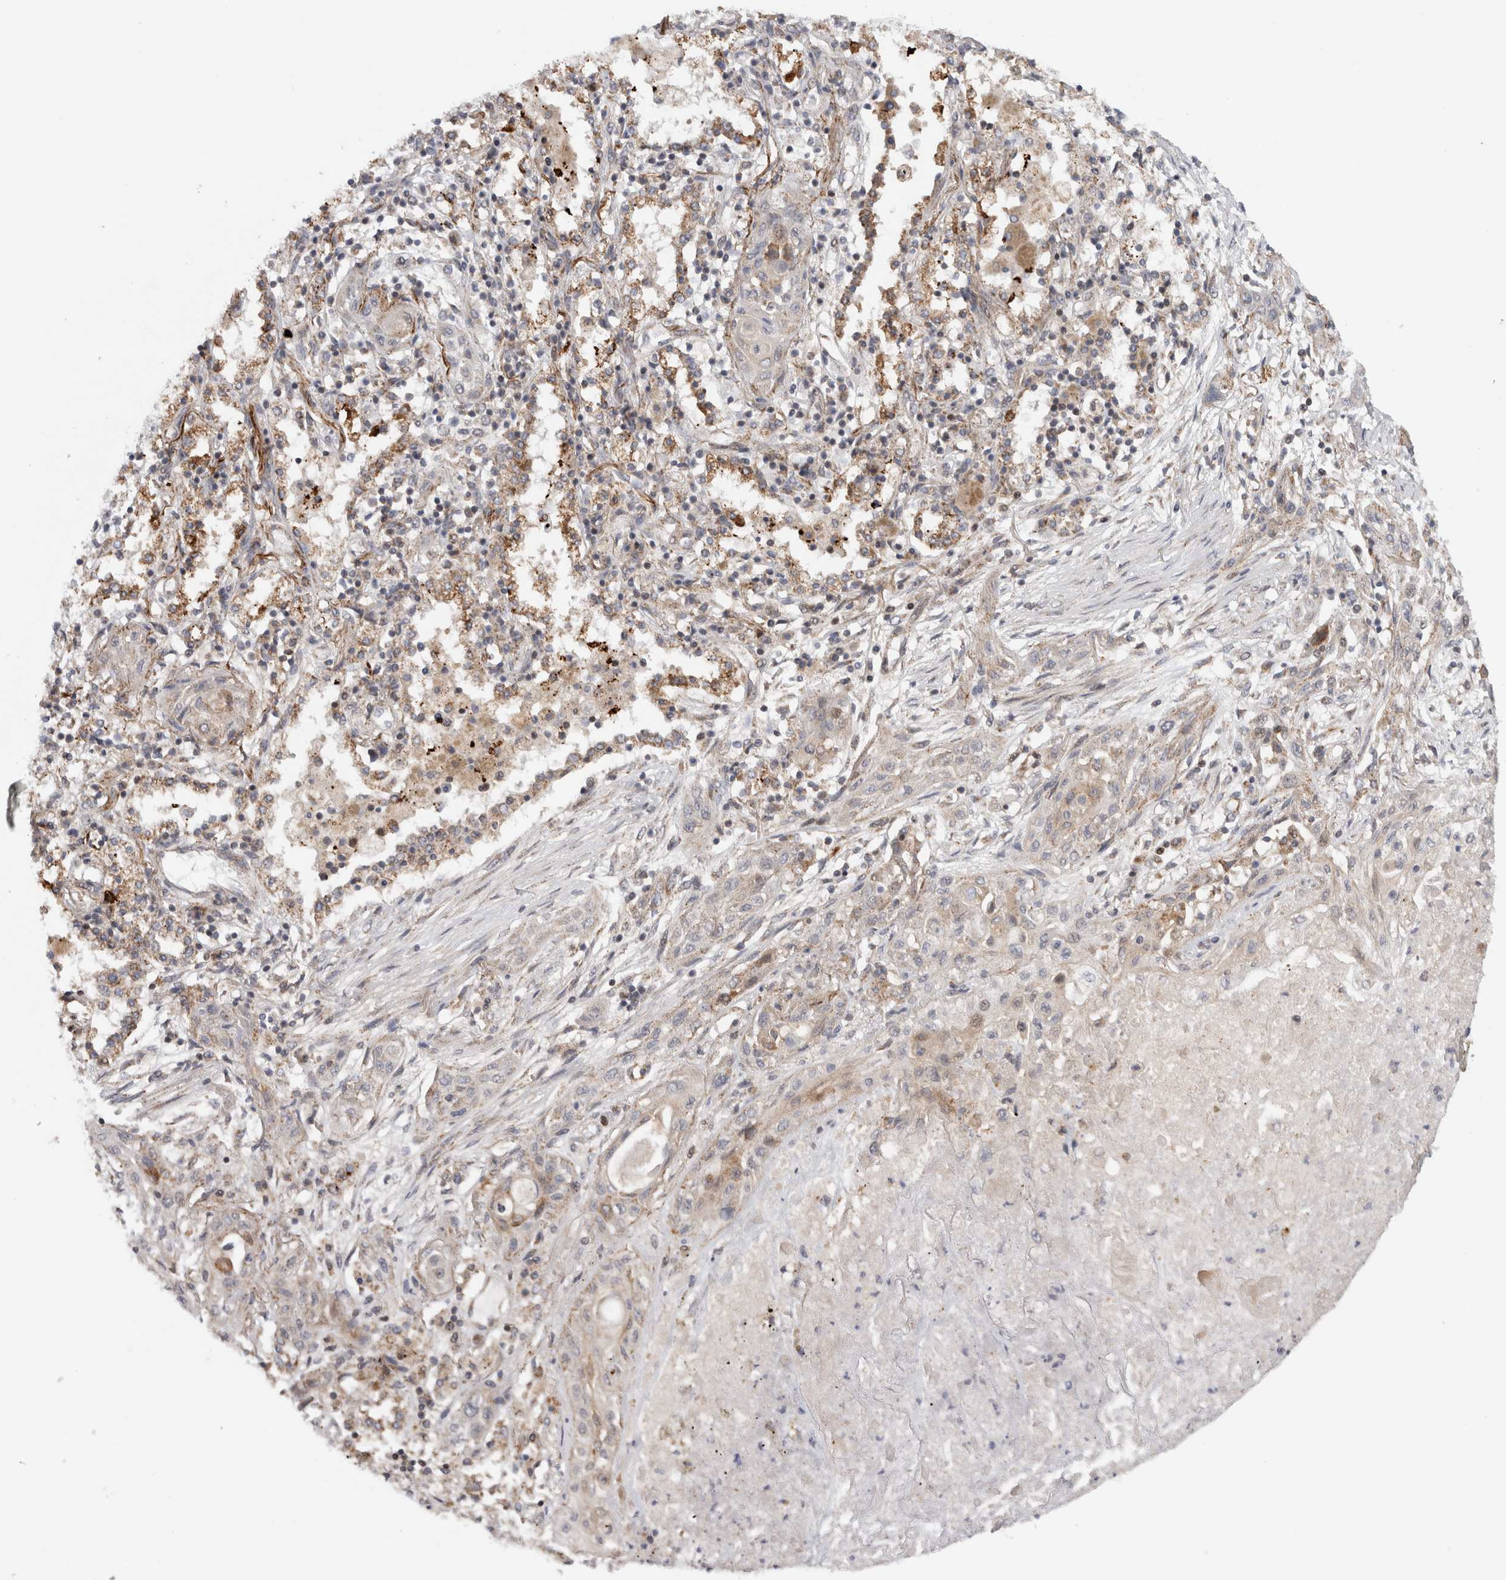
{"staining": {"intensity": "negative", "quantity": "none", "location": "none"}, "tissue": "lung cancer", "cell_type": "Tumor cells", "image_type": "cancer", "snomed": [{"axis": "morphology", "description": "Squamous cell carcinoma, NOS"}, {"axis": "topography", "description": "Lung"}], "caption": "IHC of human lung cancer (squamous cell carcinoma) demonstrates no staining in tumor cells.", "gene": "KDM8", "patient": {"sex": "female", "age": 47}}